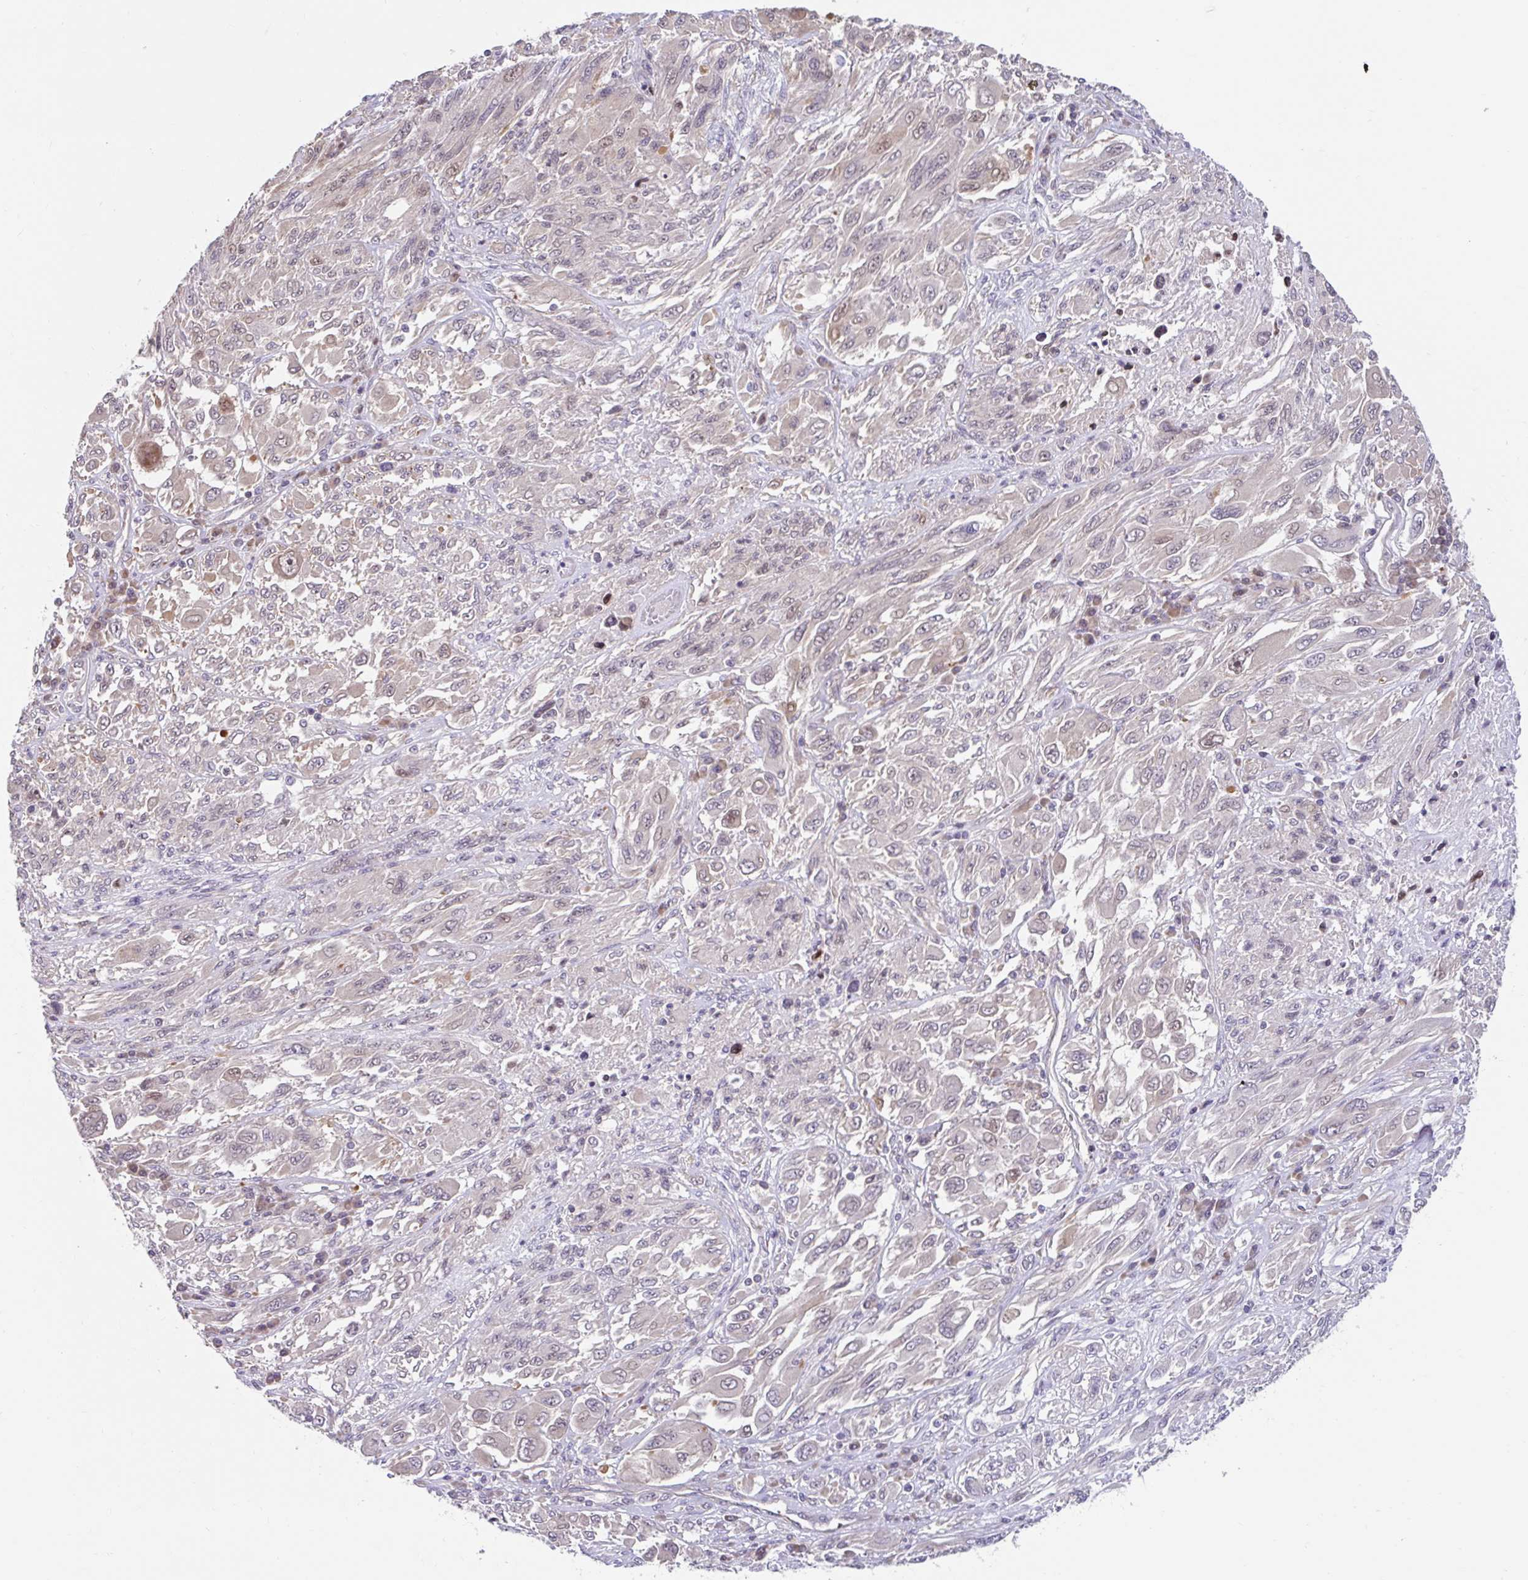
{"staining": {"intensity": "weak", "quantity": "<25%", "location": "cytoplasmic/membranous"}, "tissue": "melanoma", "cell_type": "Tumor cells", "image_type": "cancer", "snomed": [{"axis": "morphology", "description": "Malignant melanoma, NOS"}, {"axis": "topography", "description": "Skin"}], "caption": "Immunohistochemistry (IHC) histopathology image of melanoma stained for a protein (brown), which exhibits no positivity in tumor cells.", "gene": "NT5C1B", "patient": {"sex": "female", "age": 91}}